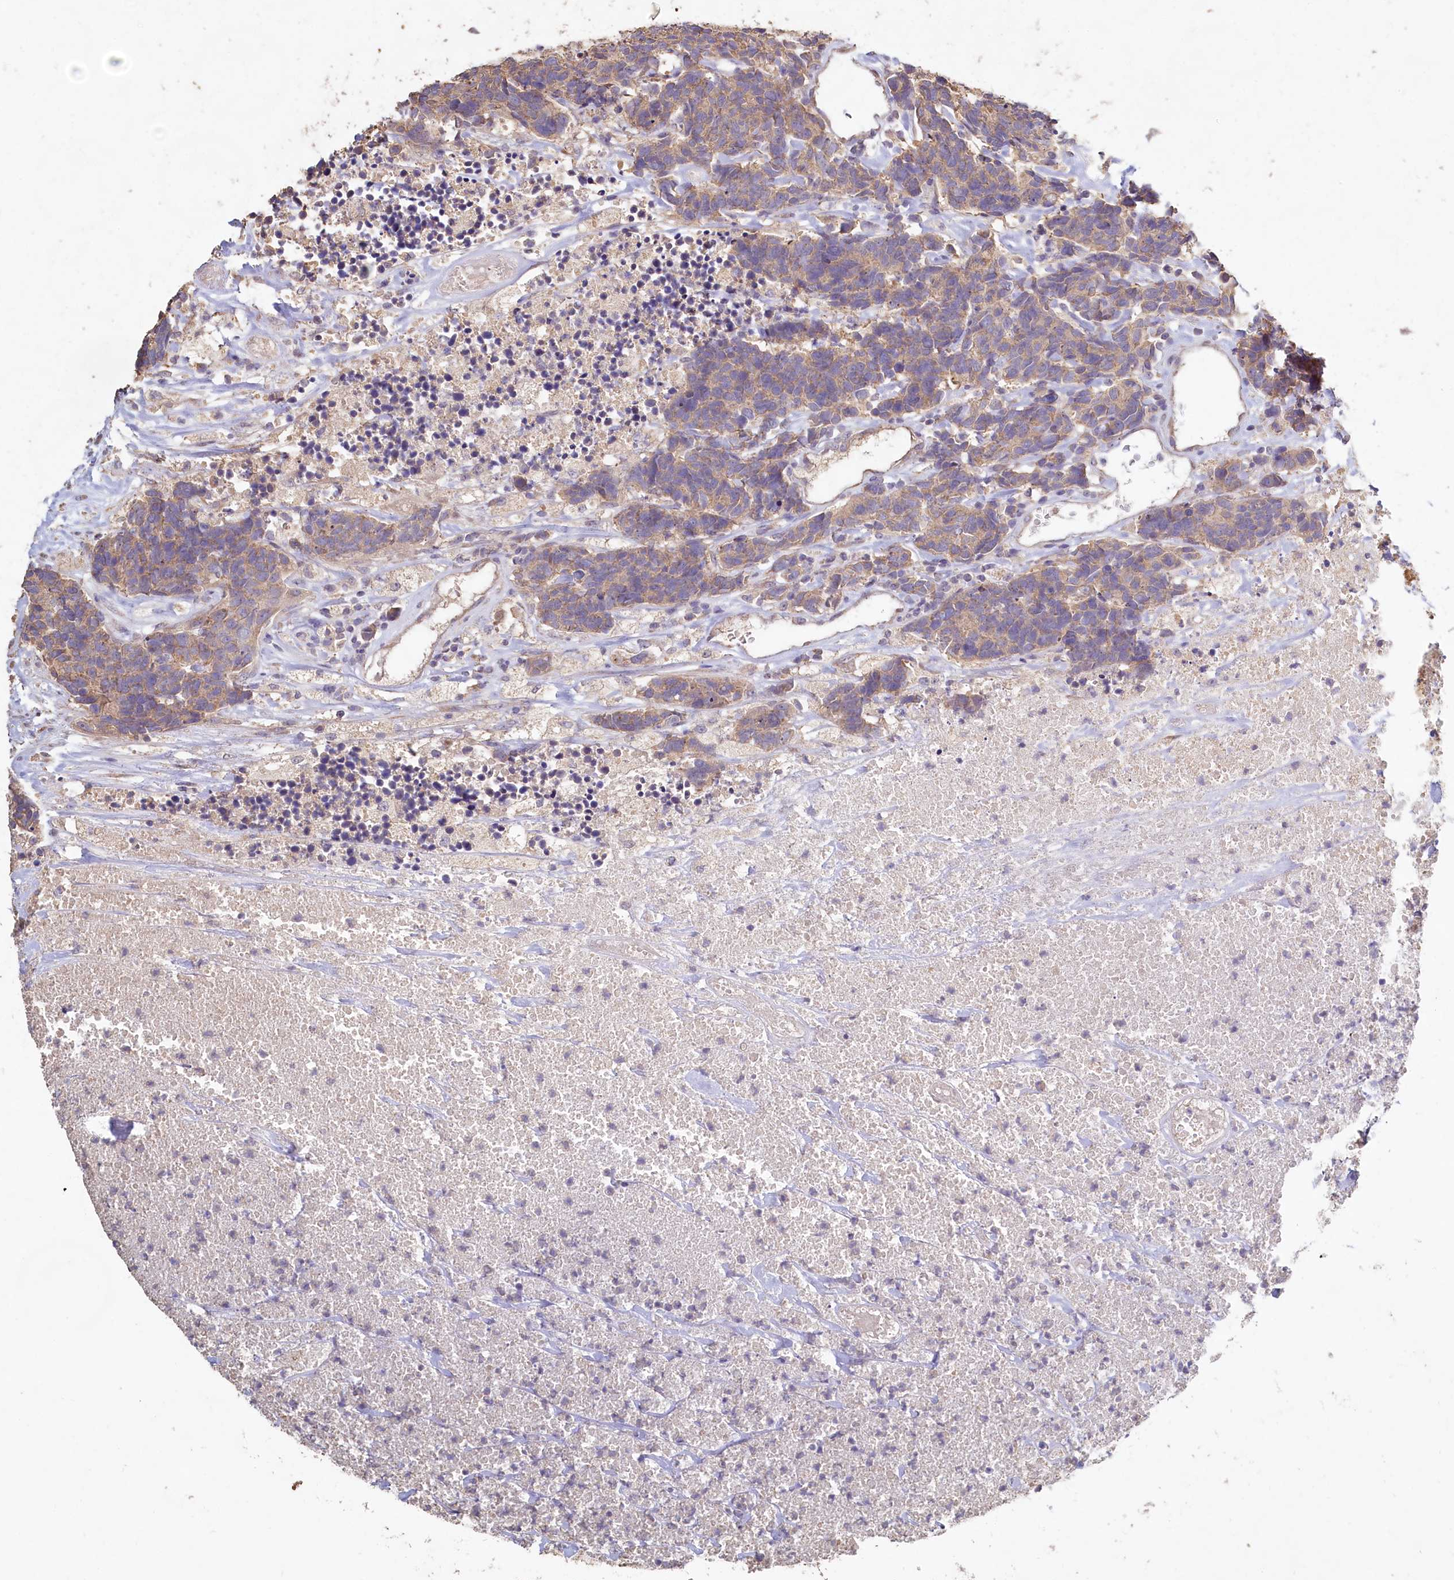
{"staining": {"intensity": "moderate", "quantity": ">75%", "location": "cytoplasmic/membranous"}, "tissue": "carcinoid", "cell_type": "Tumor cells", "image_type": "cancer", "snomed": [{"axis": "morphology", "description": "Carcinoma, NOS"}, {"axis": "morphology", "description": "Carcinoid, malignant, NOS"}, {"axis": "topography", "description": "Urinary bladder"}], "caption": "Tumor cells exhibit medium levels of moderate cytoplasmic/membranous expression in about >75% of cells in carcinoid. (DAB IHC with brightfield microscopy, high magnification).", "gene": "FUNDC1", "patient": {"sex": "male", "age": 57}}